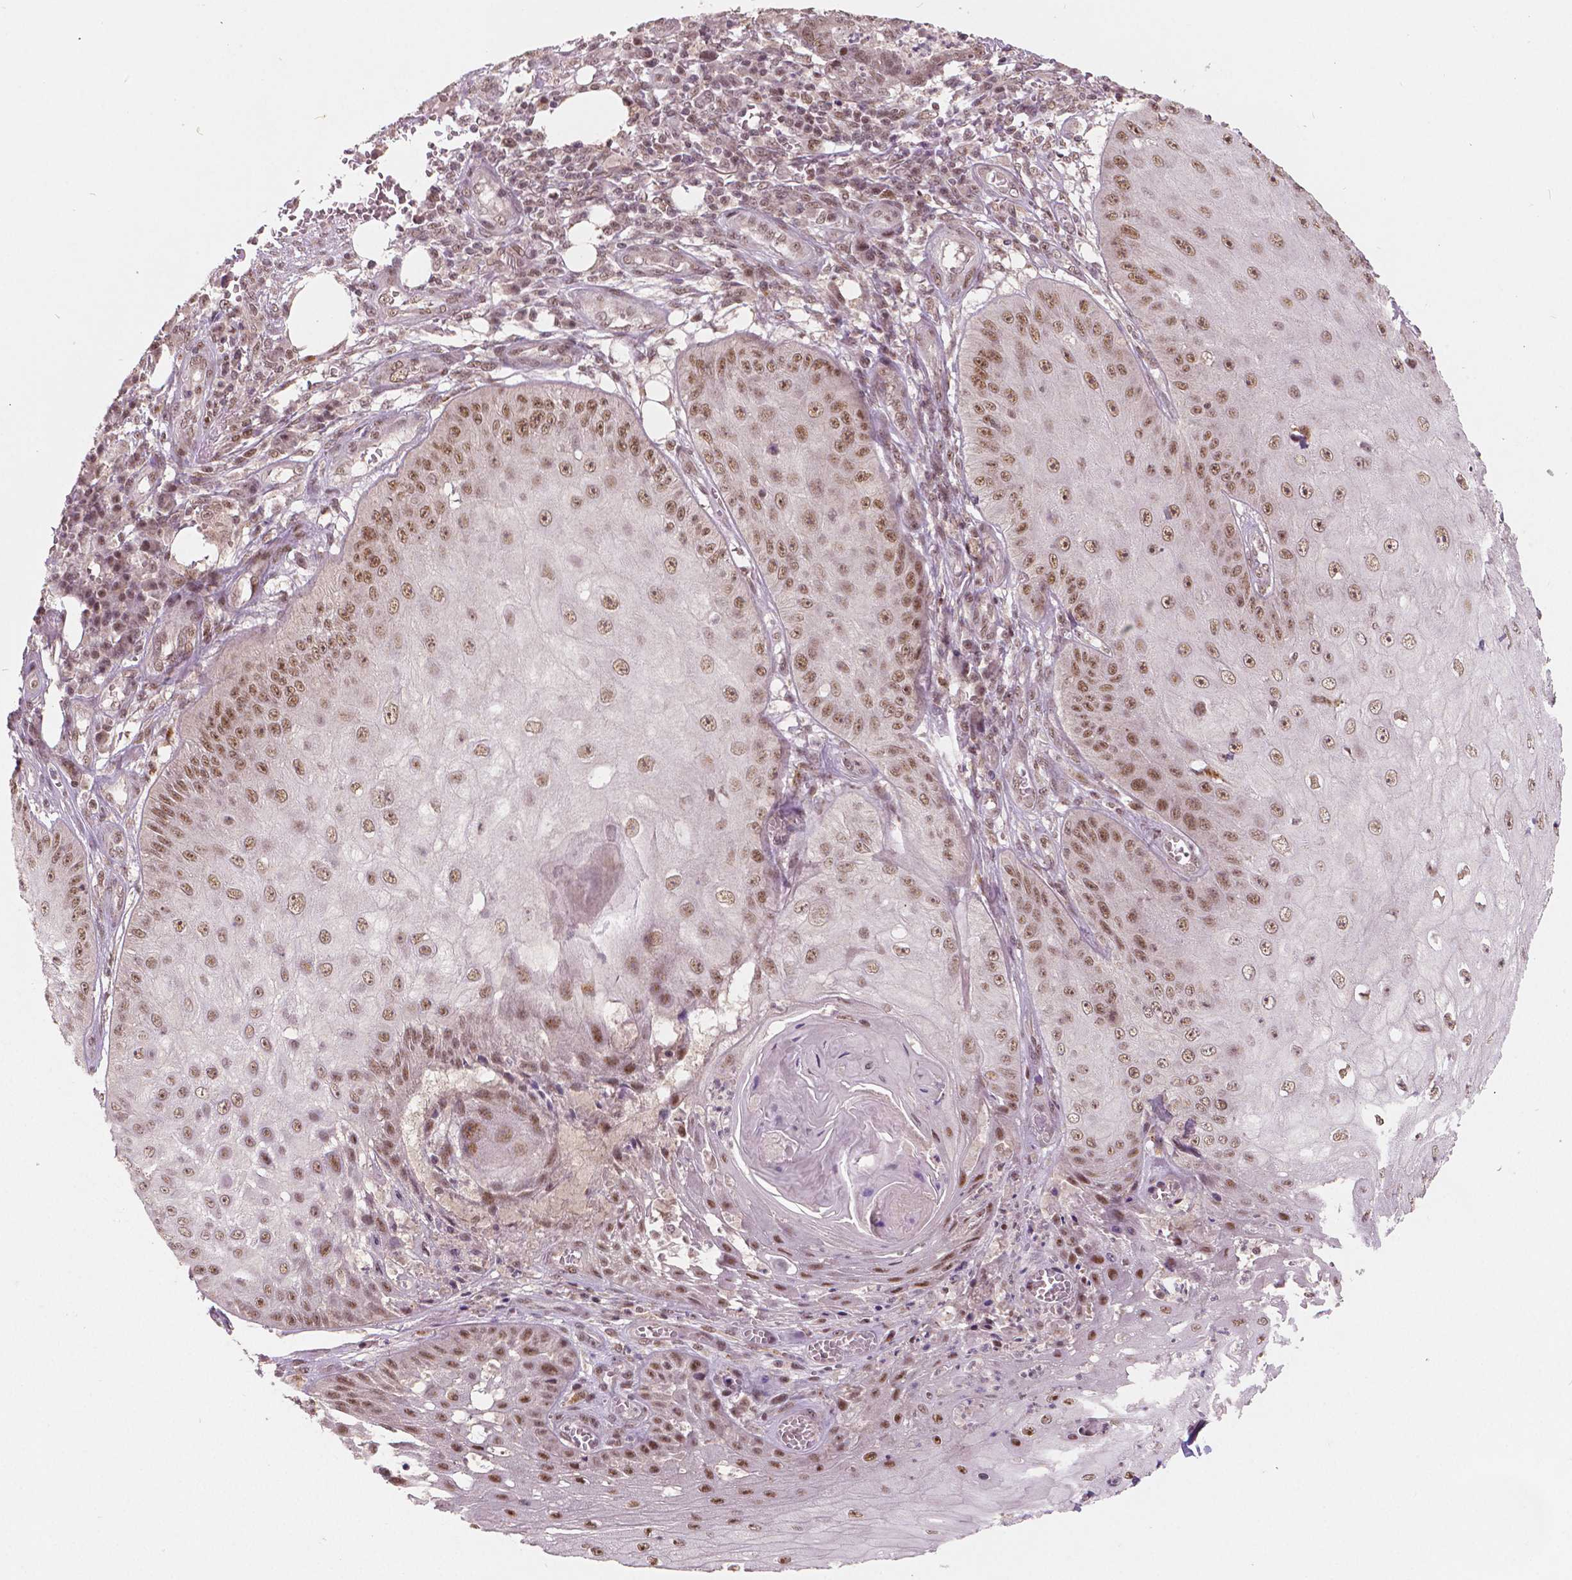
{"staining": {"intensity": "moderate", "quantity": ">75%", "location": "nuclear"}, "tissue": "skin cancer", "cell_type": "Tumor cells", "image_type": "cancer", "snomed": [{"axis": "morphology", "description": "Squamous cell carcinoma, NOS"}, {"axis": "topography", "description": "Skin"}], "caption": "Immunohistochemistry photomicrograph of neoplastic tissue: squamous cell carcinoma (skin) stained using immunohistochemistry demonstrates medium levels of moderate protein expression localized specifically in the nuclear of tumor cells, appearing as a nuclear brown color.", "gene": "NSD2", "patient": {"sex": "male", "age": 70}}